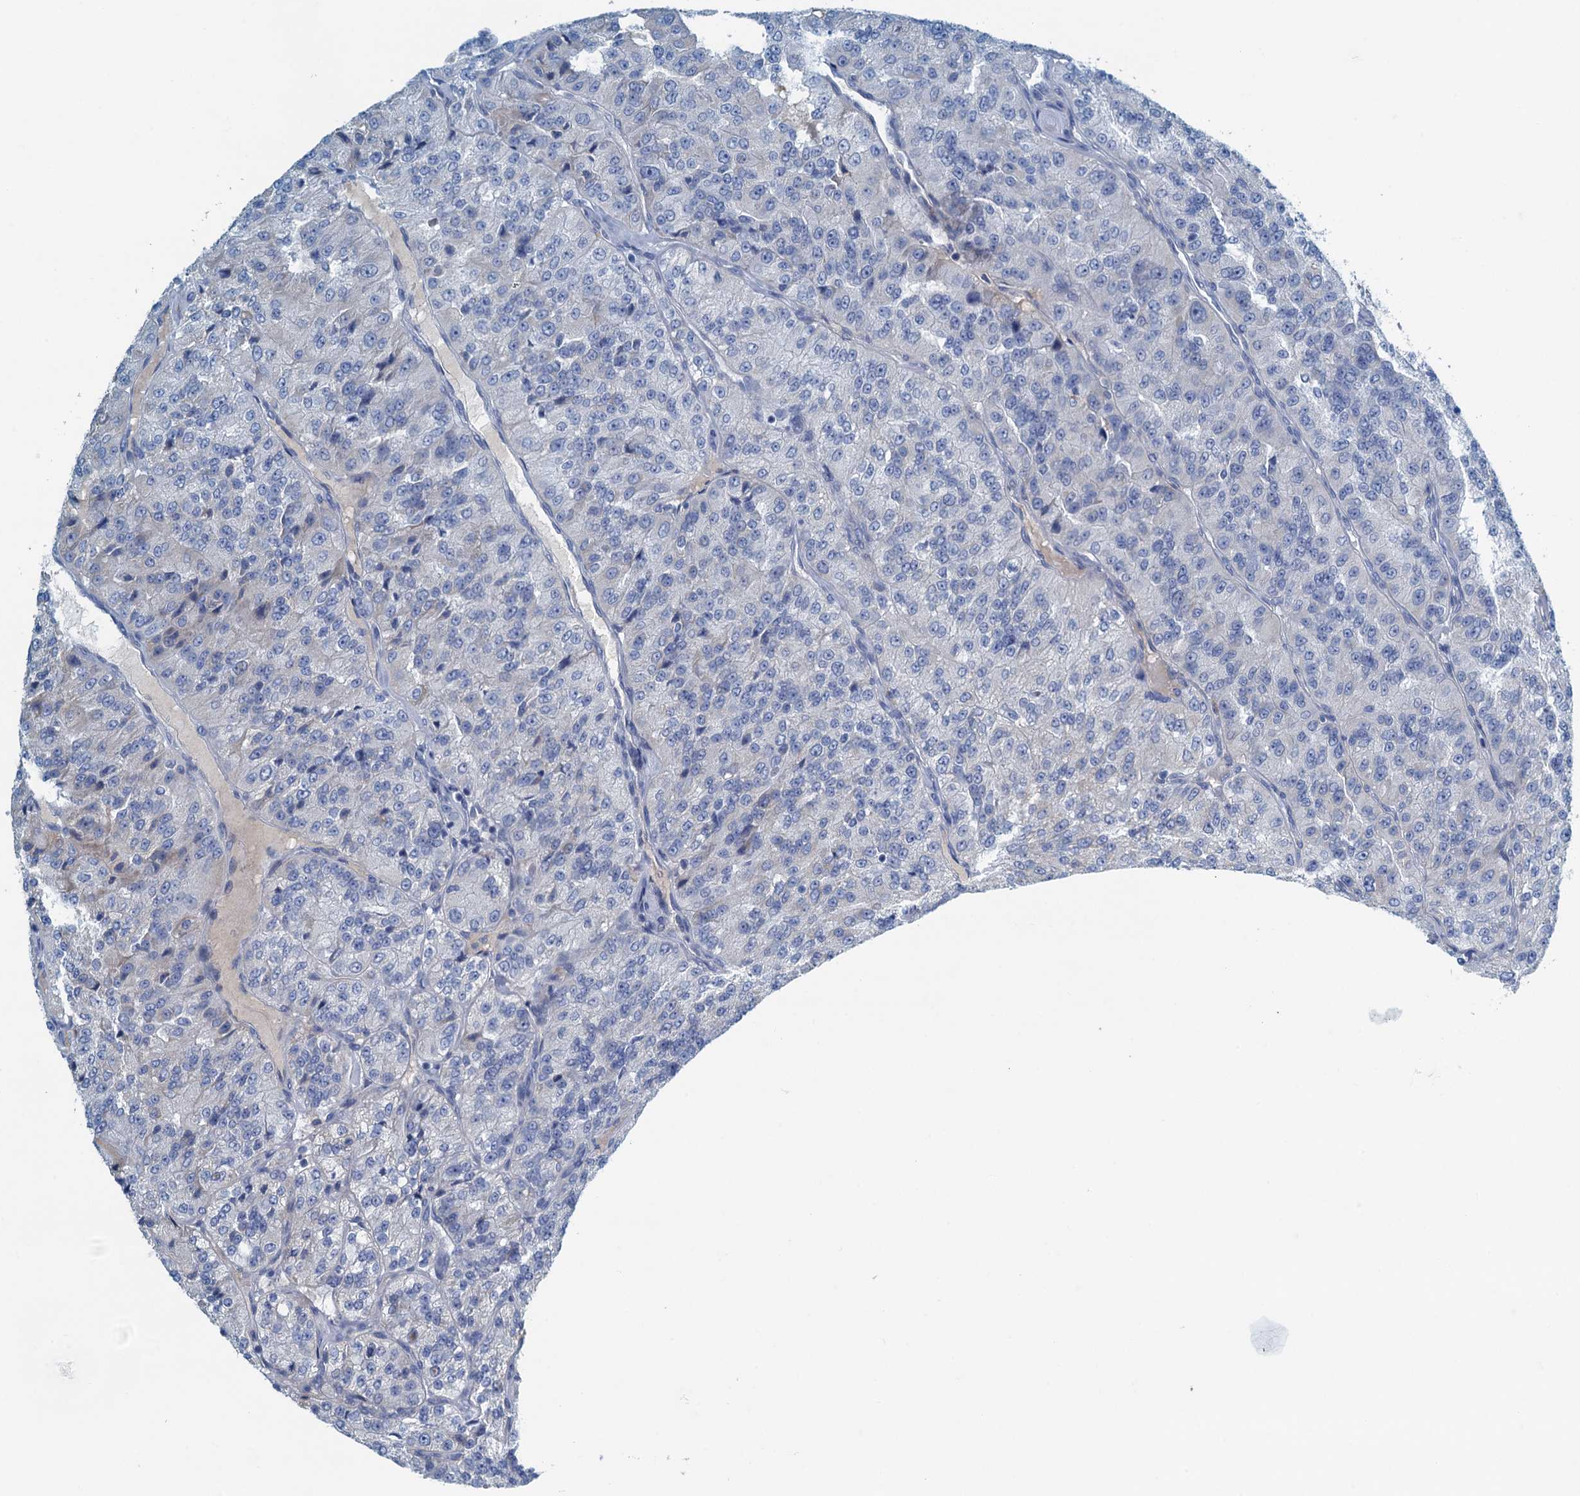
{"staining": {"intensity": "negative", "quantity": "none", "location": "none"}, "tissue": "renal cancer", "cell_type": "Tumor cells", "image_type": "cancer", "snomed": [{"axis": "morphology", "description": "Adenocarcinoma, NOS"}, {"axis": "topography", "description": "Kidney"}], "caption": "A micrograph of renal cancer stained for a protein shows no brown staining in tumor cells. (DAB IHC, high magnification).", "gene": "C10orf88", "patient": {"sex": "female", "age": 63}}